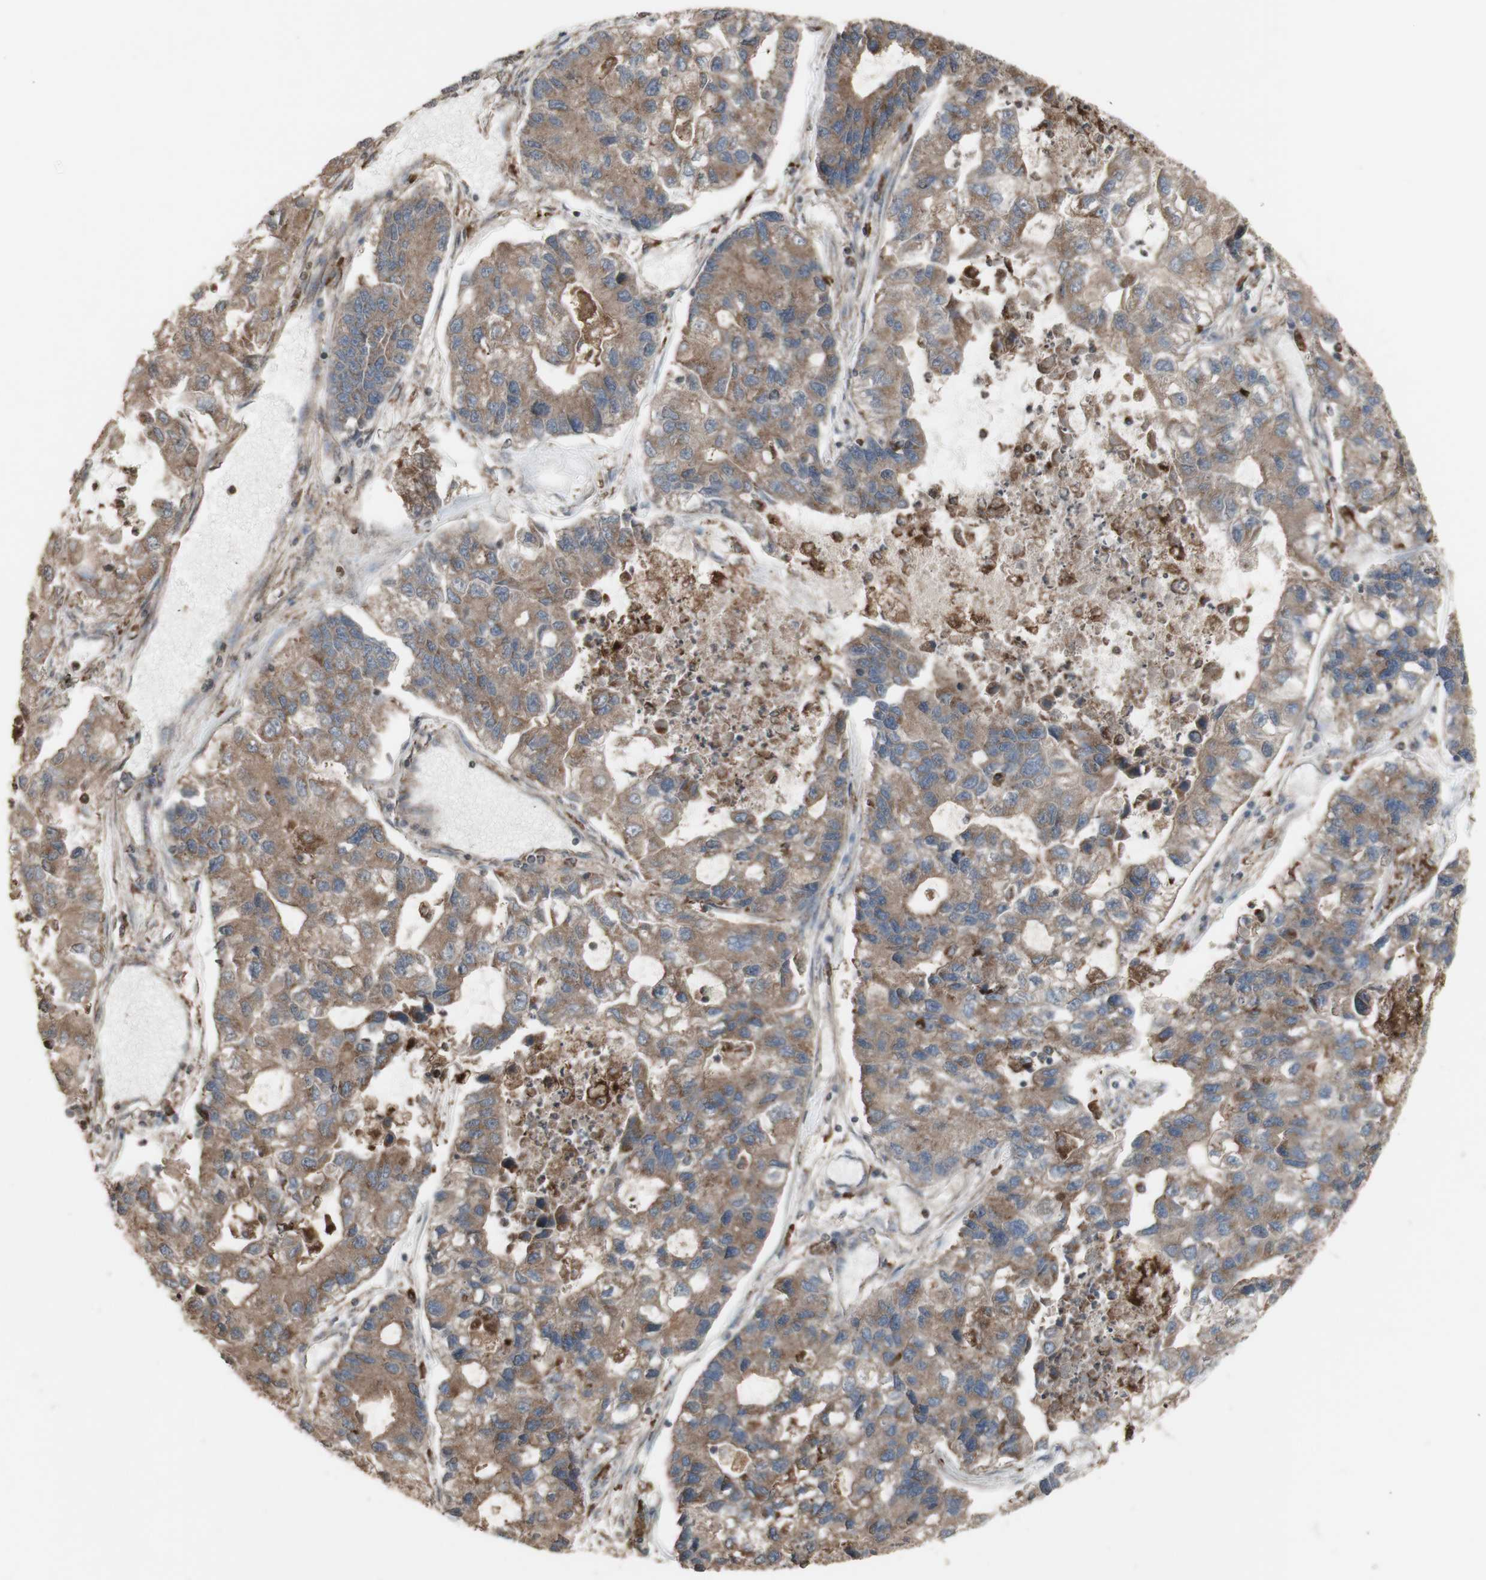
{"staining": {"intensity": "moderate", "quantity": ">75%", "location": "cytoplasmic/membranous"}, "tissue": "lung cancer", "cell_type": "Tumor cells", "image_type": "cancer", "snomed": [{"axis": "morphology", "description": "Adenocarcinoma, NOS"}, {"axis": "topography", "description": "Lung"}], "caption": "An immunohistochemistry (IHC) image of neoplastic tissue is shown. Protein staining in brown highlights moderate cytoplasmic/membranous positivity in lung cancer (adenocarcinoma) within tumor cells. Using DAB (brown) and hematoxylin (blue) stains, captured at high magnification using brightfield microscopy.", "gene": "ATP6V1E1", "patient": {"sex": "female", "age": 51}}